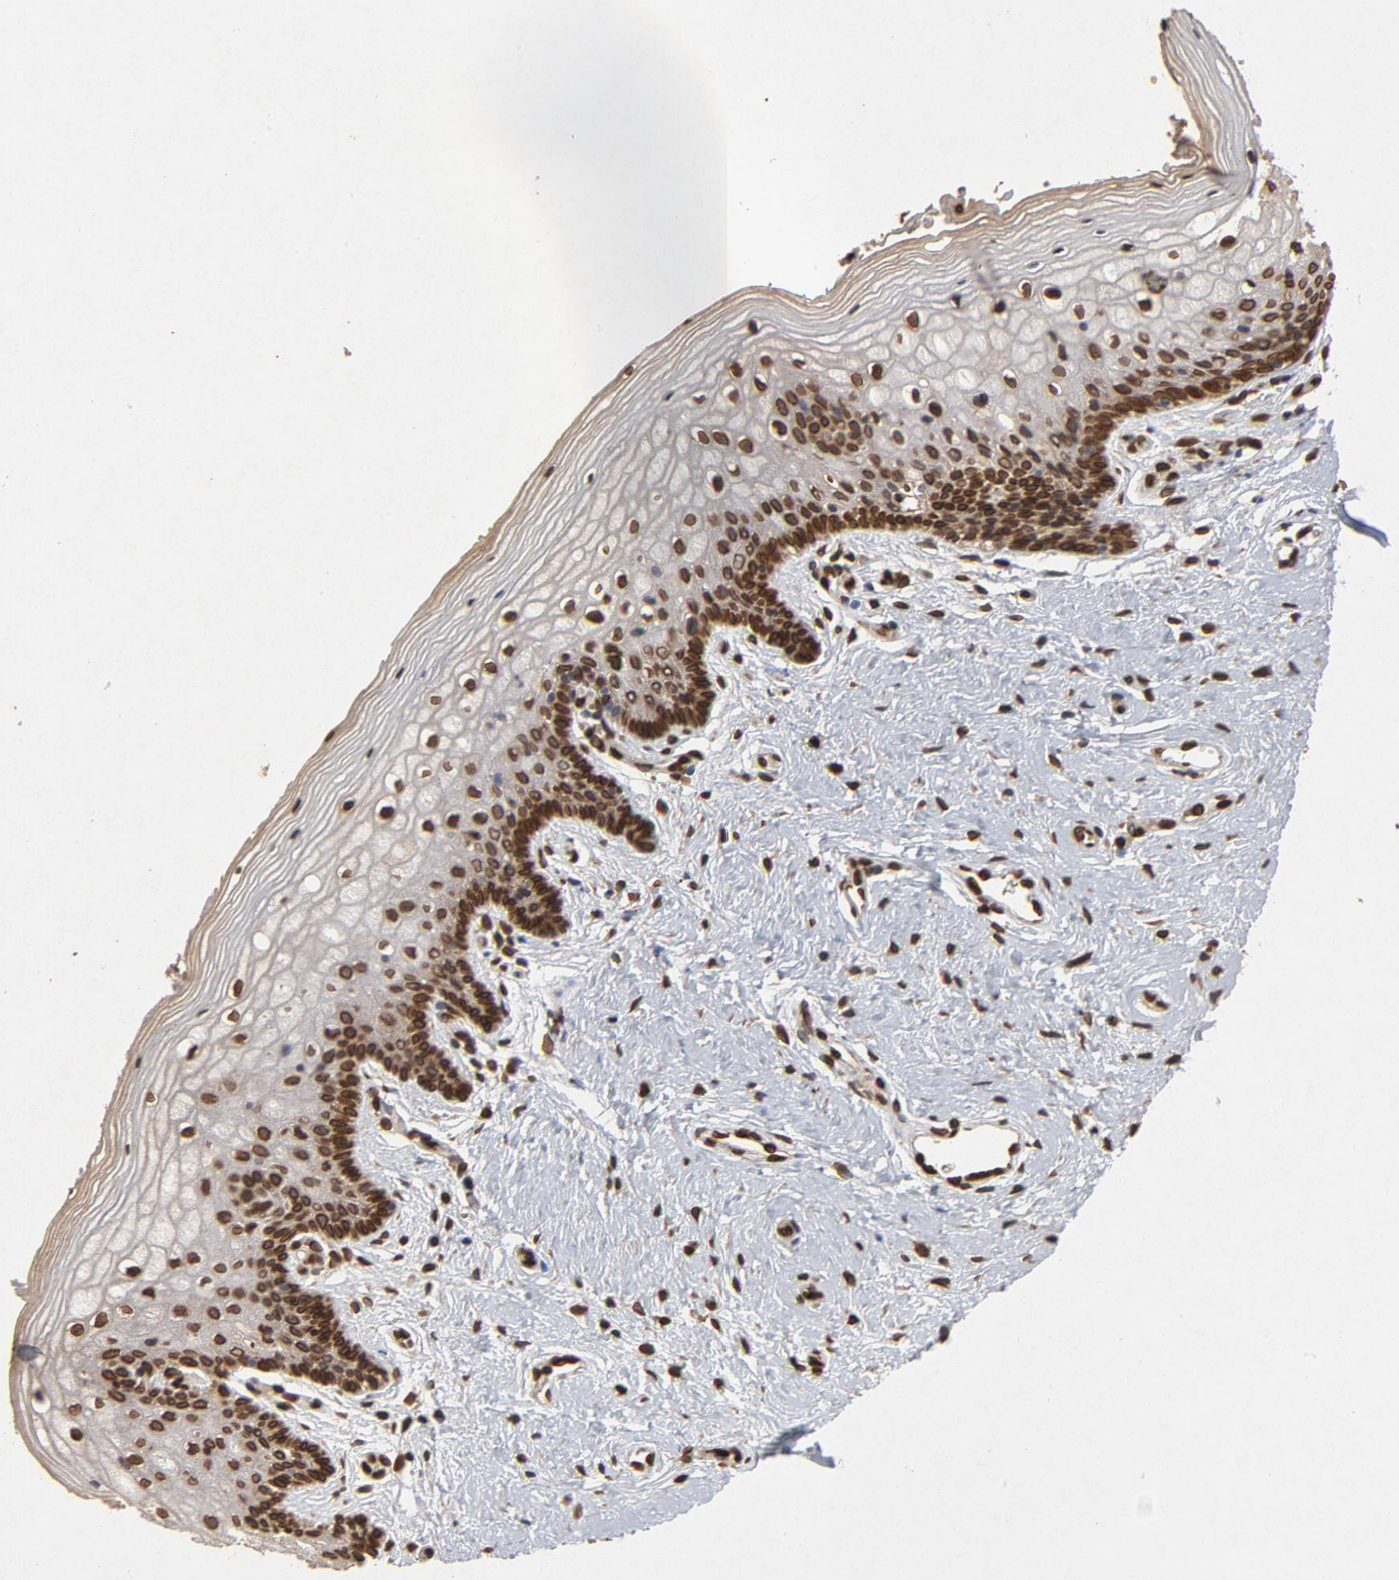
{"staining": {"intensity": "strong", "quantity": ">75%", "location": "cytoplasmic/membranous,nuclear"}, "tissue": "vagina", "cell_type": "Squamous epithelial cells", "image_type": "normal", "snomed": [{"axis": "morphology", "description": "Normal tissue, NOS"}, {"axis": "topography", "description": "Vagina"}], "caption": "DAB immunohistochemical staining of normal vagina shows strong cytoplasmic/membranous,nuclear protein expression in approximately >75% of squamous epithelial cells. The protein of interest is stained brown, and the nuclei are stained in blue (DAB (3,3'-diaminobenzidine) IHC with brightfield microscopy, high magnification).", "gene": "LMNA", "patient": {"sex": "female", "age": 46}}